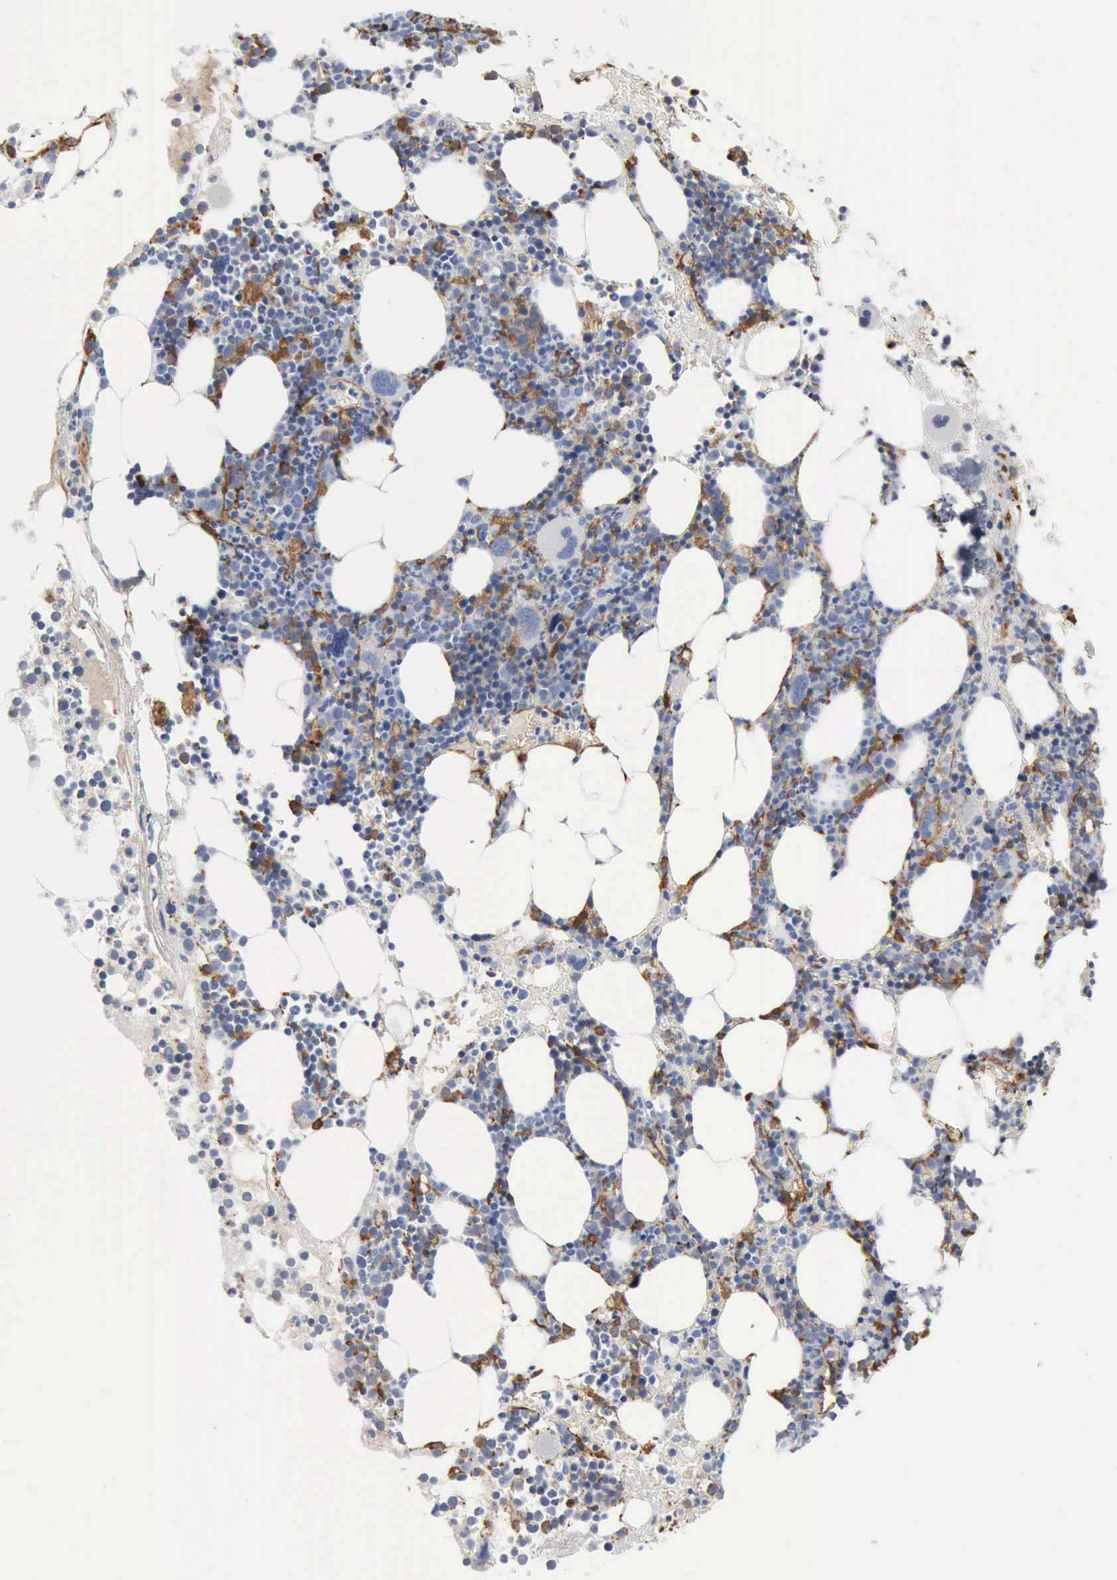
{"staining": {"intensity": "negative", "quantity": "none", "location": "none"}, "tissue": "bone marrow", "cell_type": "Hematopoietic cells", "image_type": "normal", "snomed": [{"axis": "morphology", "description": "Normal tissue, NOS"}, {"axis": "topography", "description": "Bone marrow"}], "caption": "This is an IHC micrograph of unremarkable bone marrow. There is no positivity in hematopoietic cells.", "gene": "FSCN1", "patient": {"sex": "male", "age": 75}}